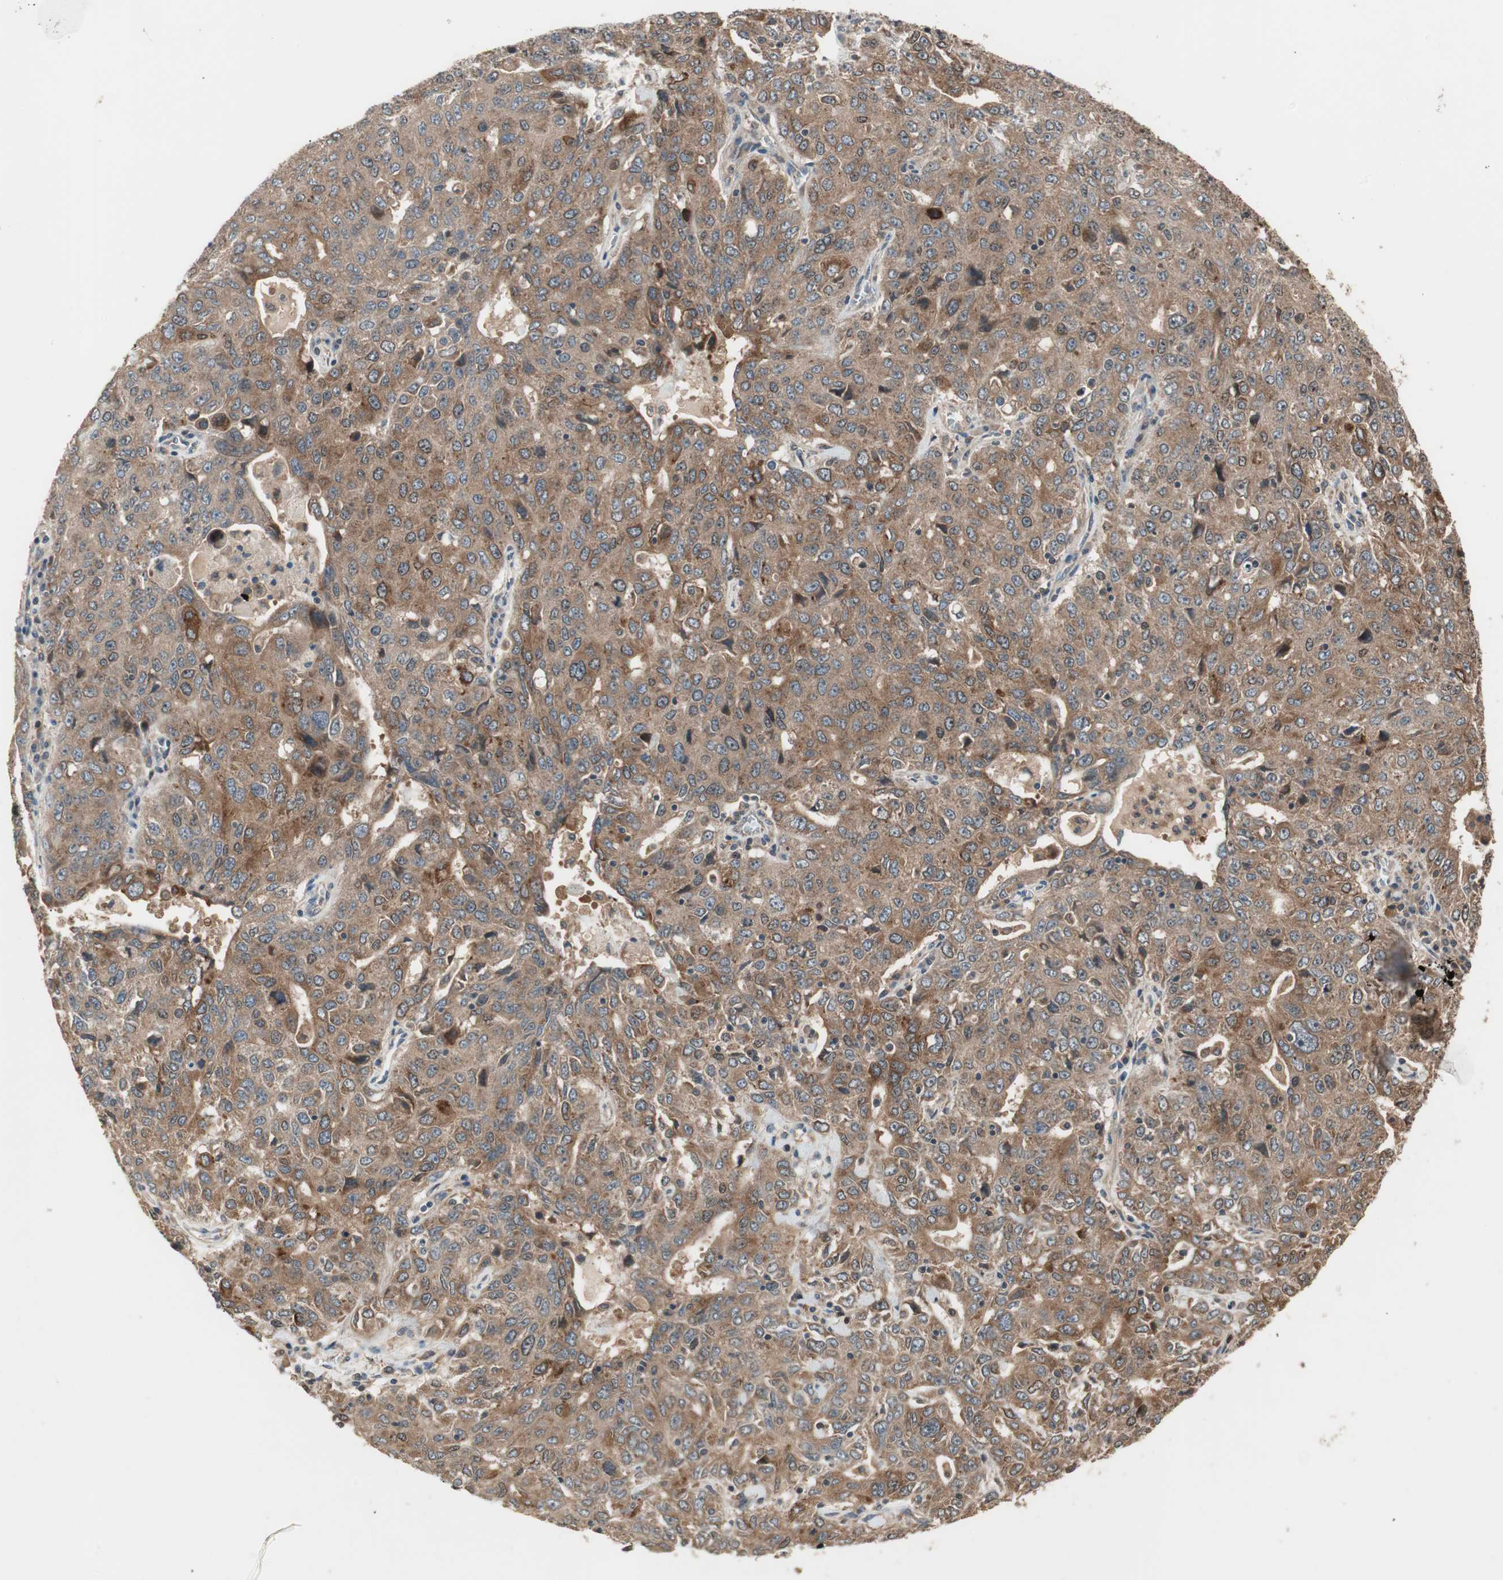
{"staining": {"intensity": "moderate", "quantity": ">75%", "location": "cytoplasmic/membranous"}, "tissue": "ovarian cancer", "cell_type": "Tumor cells", "image_type": "cancer", "snomed": [{"axis": "morphology", "description": "Carcinoma, endometroid"}, {"axis": "topography", "description": "Ovary"}], "caption": "The image shows staining of ovarian endometroid carcinoma, revealing moderate cytoplasmic/membranous protein staining (brown color) within tumor cells.", "gene": "ATP6AP2", "patient": {"sex": "female", "age": 62}}